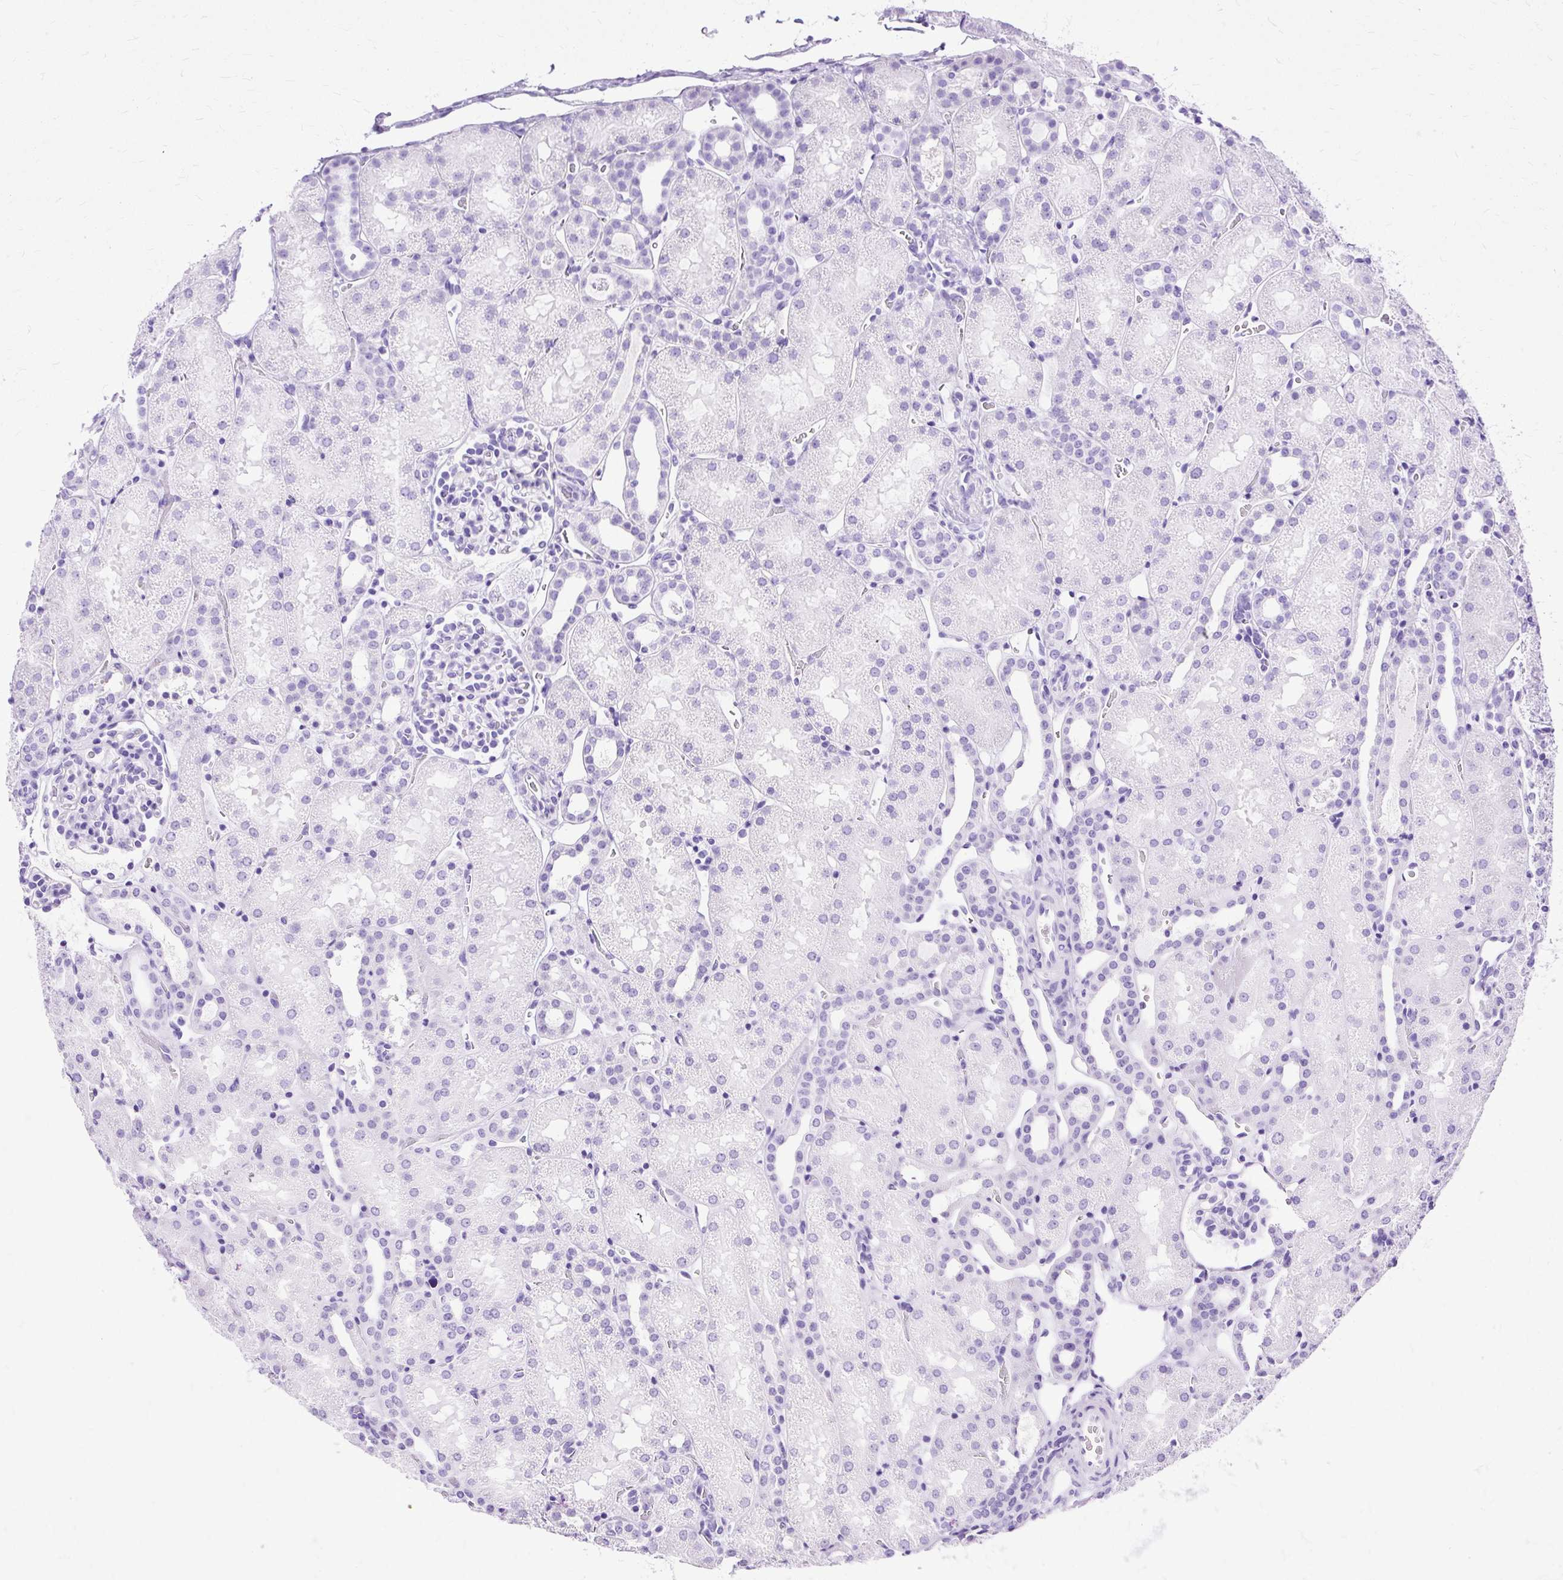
{"staining": {"intensity": "negative", "quantity": "none", "location": "none"}, "tissue": "kidney", "cell_type": "Cells in glomeruli", "image_type": "normal", "snomed": [{"axis": "morphology", "description": "Normal tissue, NOS"}, {"axis": "topography", "description": "Kidney"}], "caption": "DAB immunohistochemical staining of benign human kidney exhibits no significant positivity in cells in glomeruli. (Stains: DAB immunohistochemistry with hematoxylin counter stain, Microscopy: brightfield microscopy at high magnification).", "gene": "SLC8A2", "patient": {"sex": "male", "age": 2}}